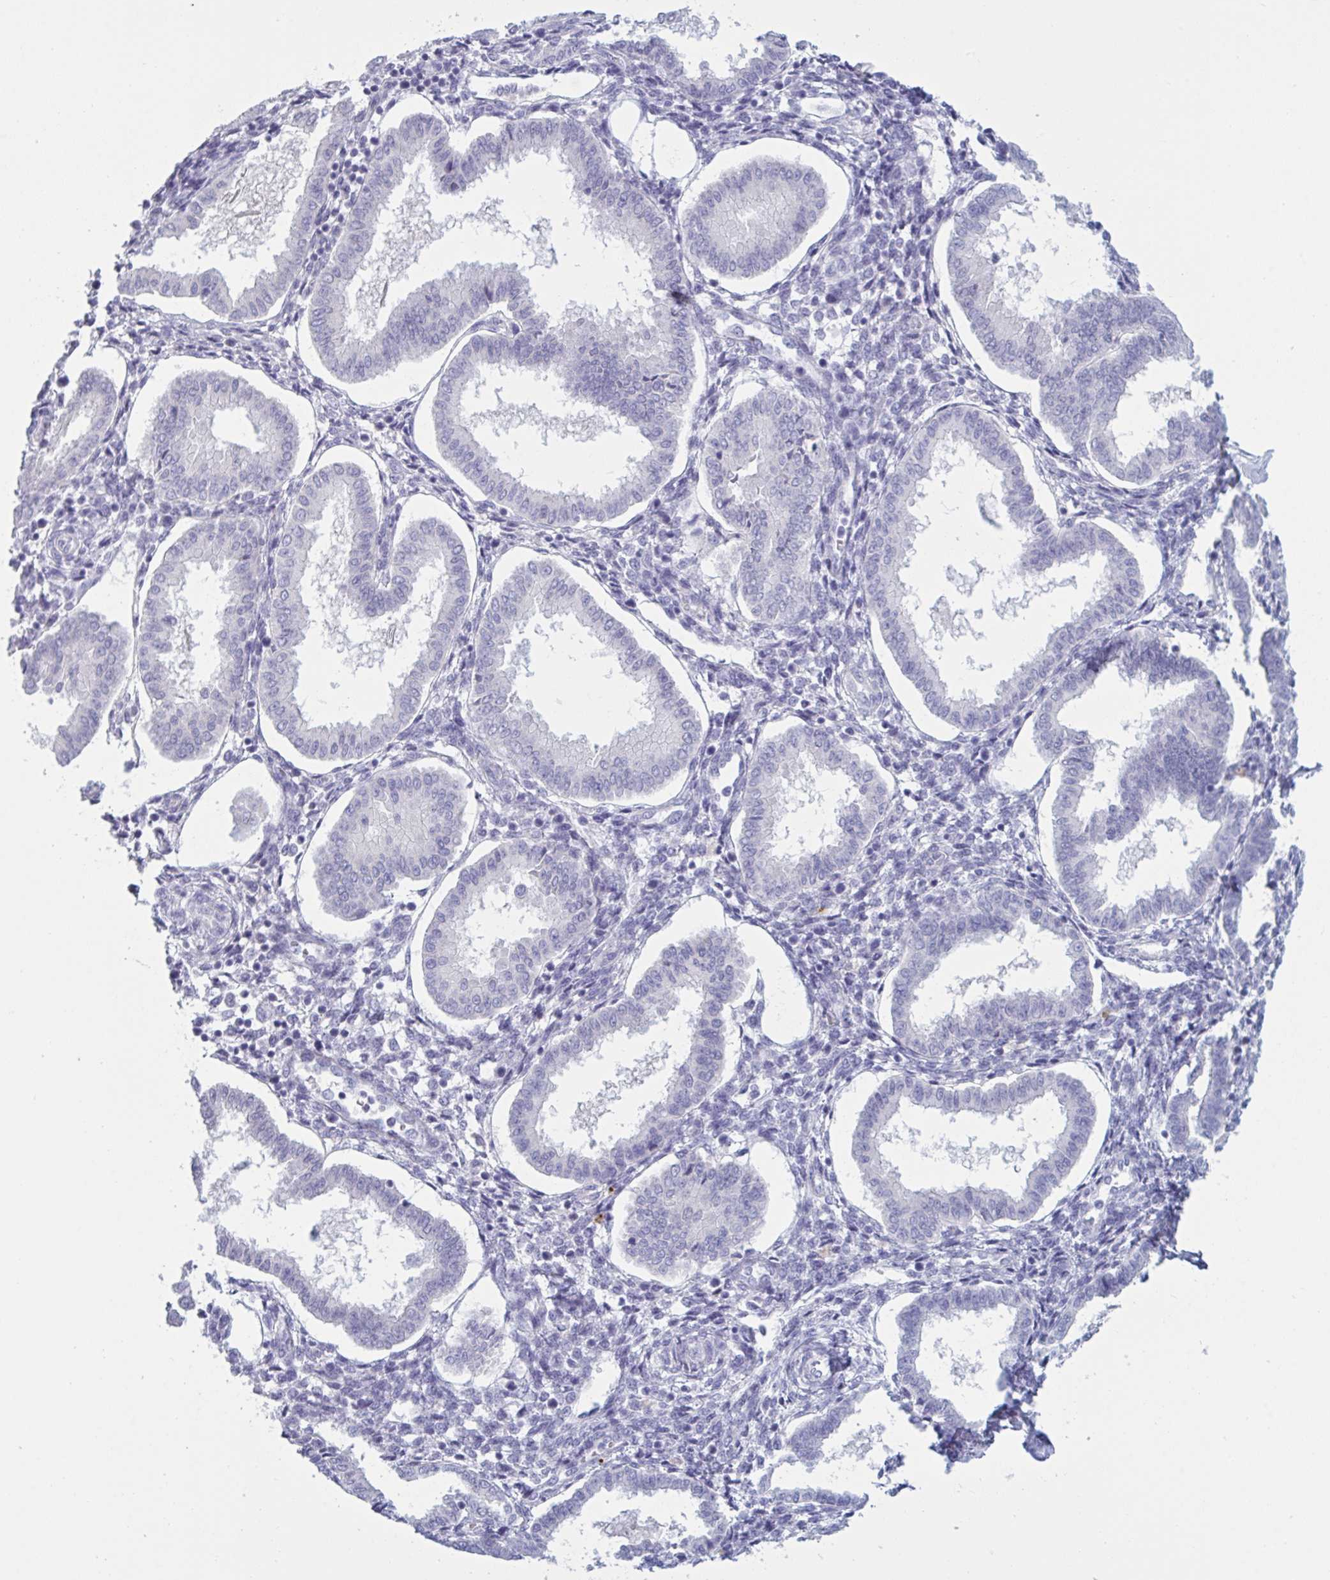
{"staining": {"intensity": "negative", "quantity": "none", "location": "none"}, "tissue": "endometrium", "cell_type": "Cells in endometrial stroma", "image_type": "normal", "snomed": [{"axis": "morphology", "description": "Normal tissue, NOS"}, {"axis": "topography", "description": "Endometrium"}], "caption": "An immunohistochemistry (IHC) micrograph of normal endometrium is shown. There is no staining in cells in endometrial stroma of endometrium.", "gene": "NDUFC2", "patient": {"sex": "female", "age": 24}}